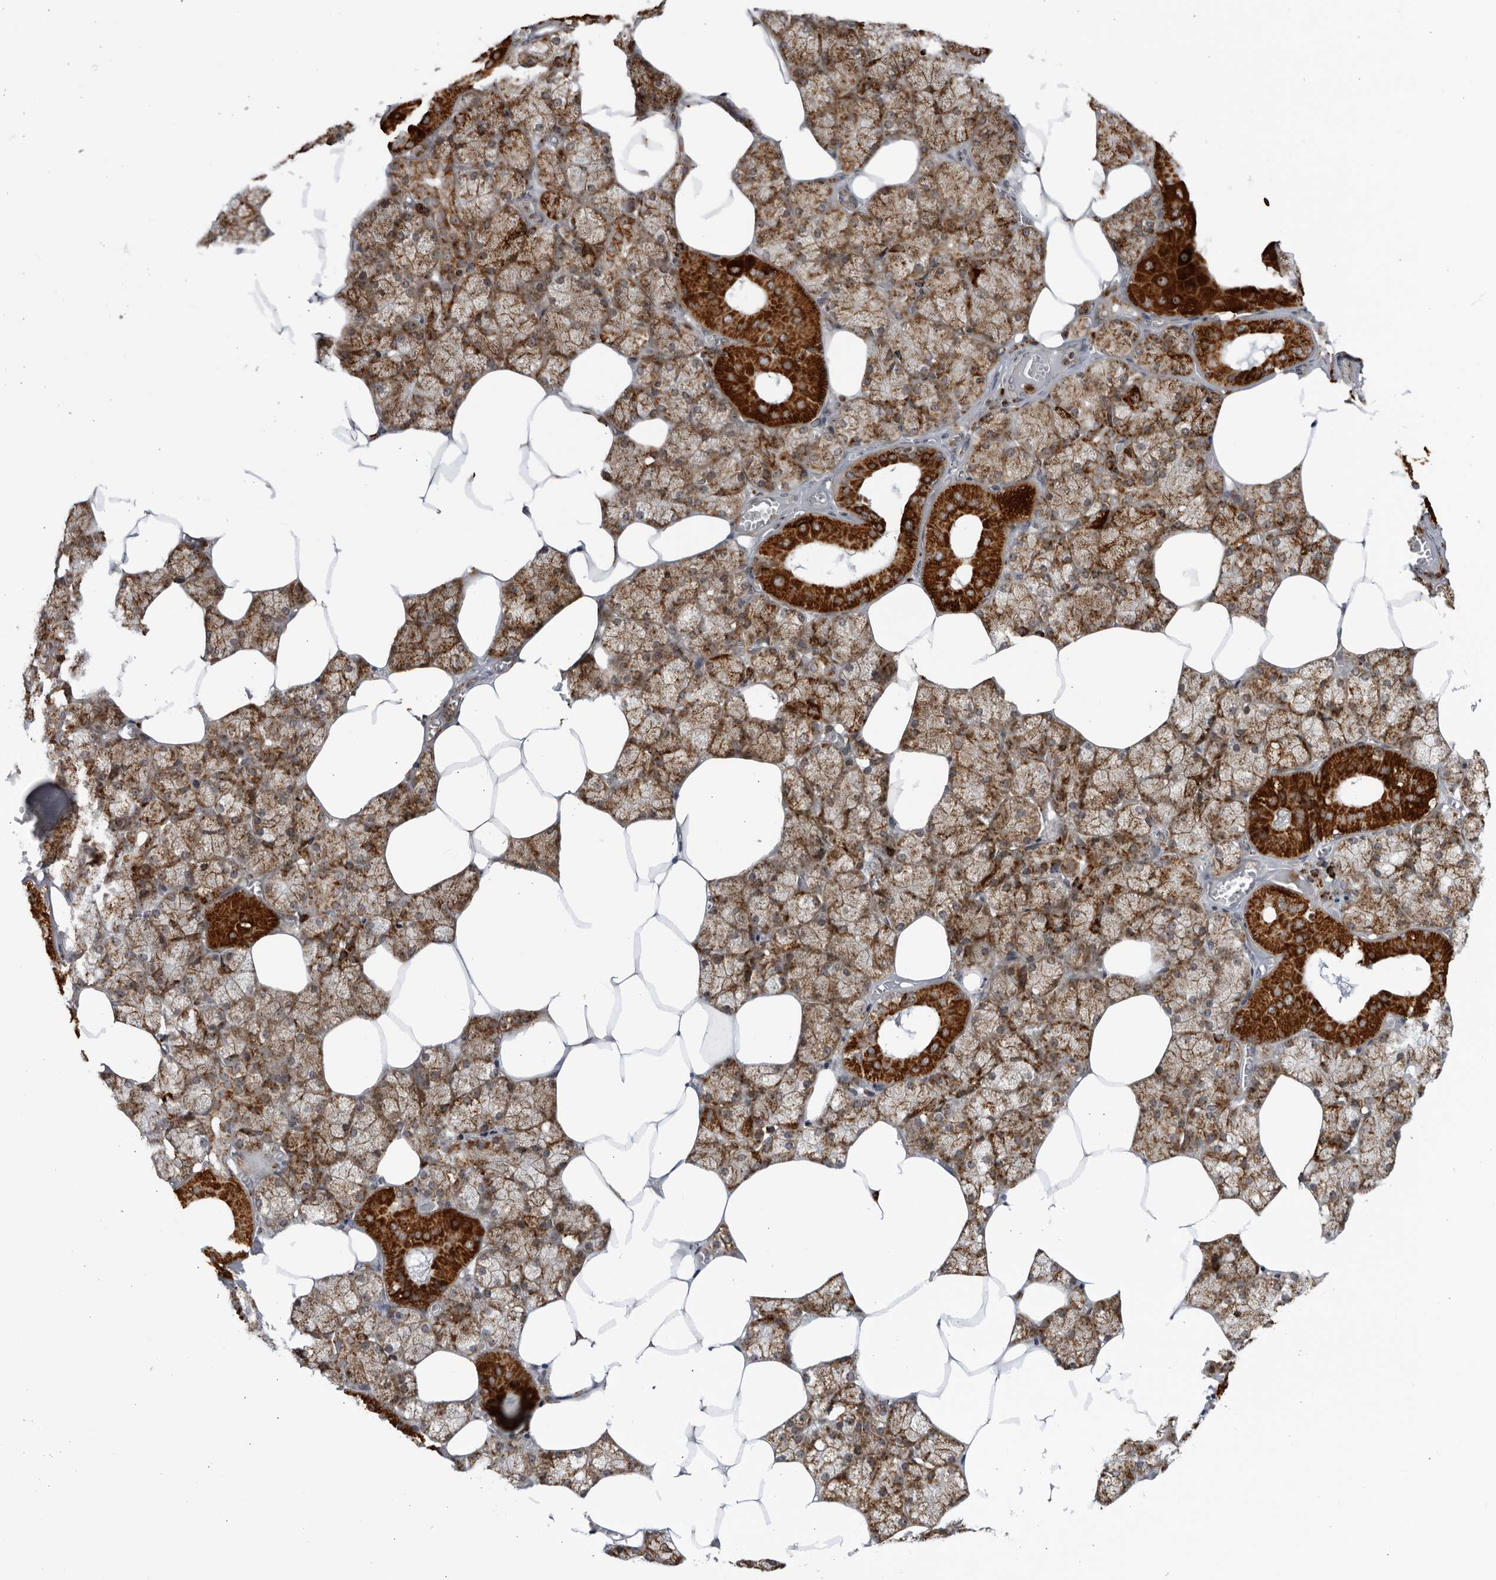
{"staining": {"intensity": "strong", "quantity": ">75%", "location": "cytoplasmic/membranous"}, "tissue": "salivary gland", "cell_type": "Glandular cells", "image_type": "normal", "snomed": [{"axis": "morphology", "description": "Normal tissue, NOS"}, {"axis": "topography", "description": "Salivary gland"}], "caption": "There is high levels of strong cytoplasmic/membranous expression in glandular cells of benign salivary gland, as demonstrated by immunohistochemical staining (brown color).", "gene": "RBM34", "patient": {"sex": "male", "age": 62}}